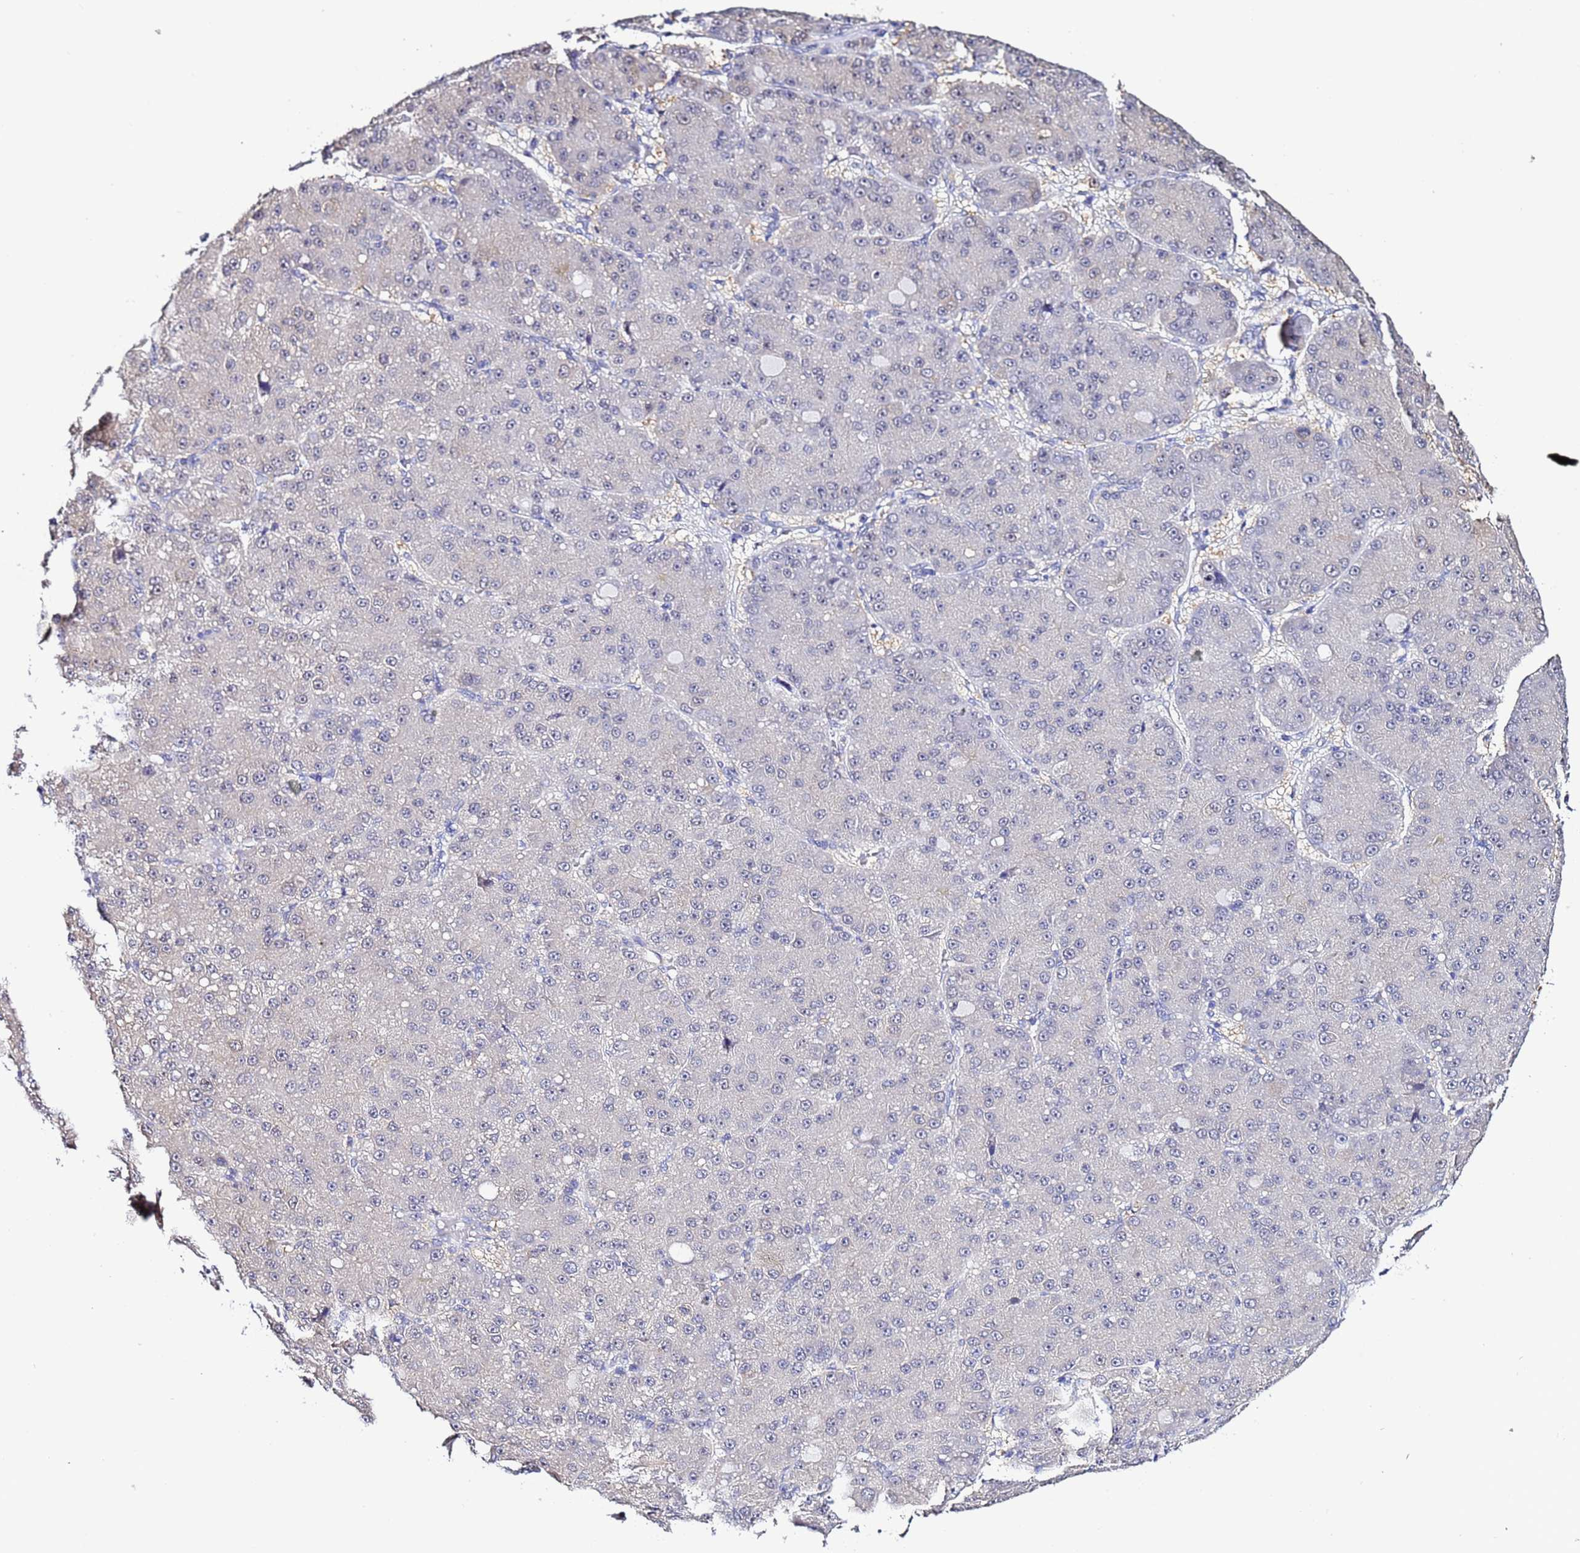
{"staining": {"intensity": "negative", "quantity": "none", "location": "none"}, "tissue": "liver cancer", "cell_type": "Tumor cells", "image_type": "cancer", "snomed": [{"axis": "morphology", "description": "Carcinoma, Hepatocellular, NOS"}, {"axis": "topography", "description": "Liver"}], "caption": "Photomicrograph shows no significant protein staining in tumor cells of hepatocellular carcinoma (liver).", "gene": "ACTL6B", "patient": {"sex": "male", "age": 67}}